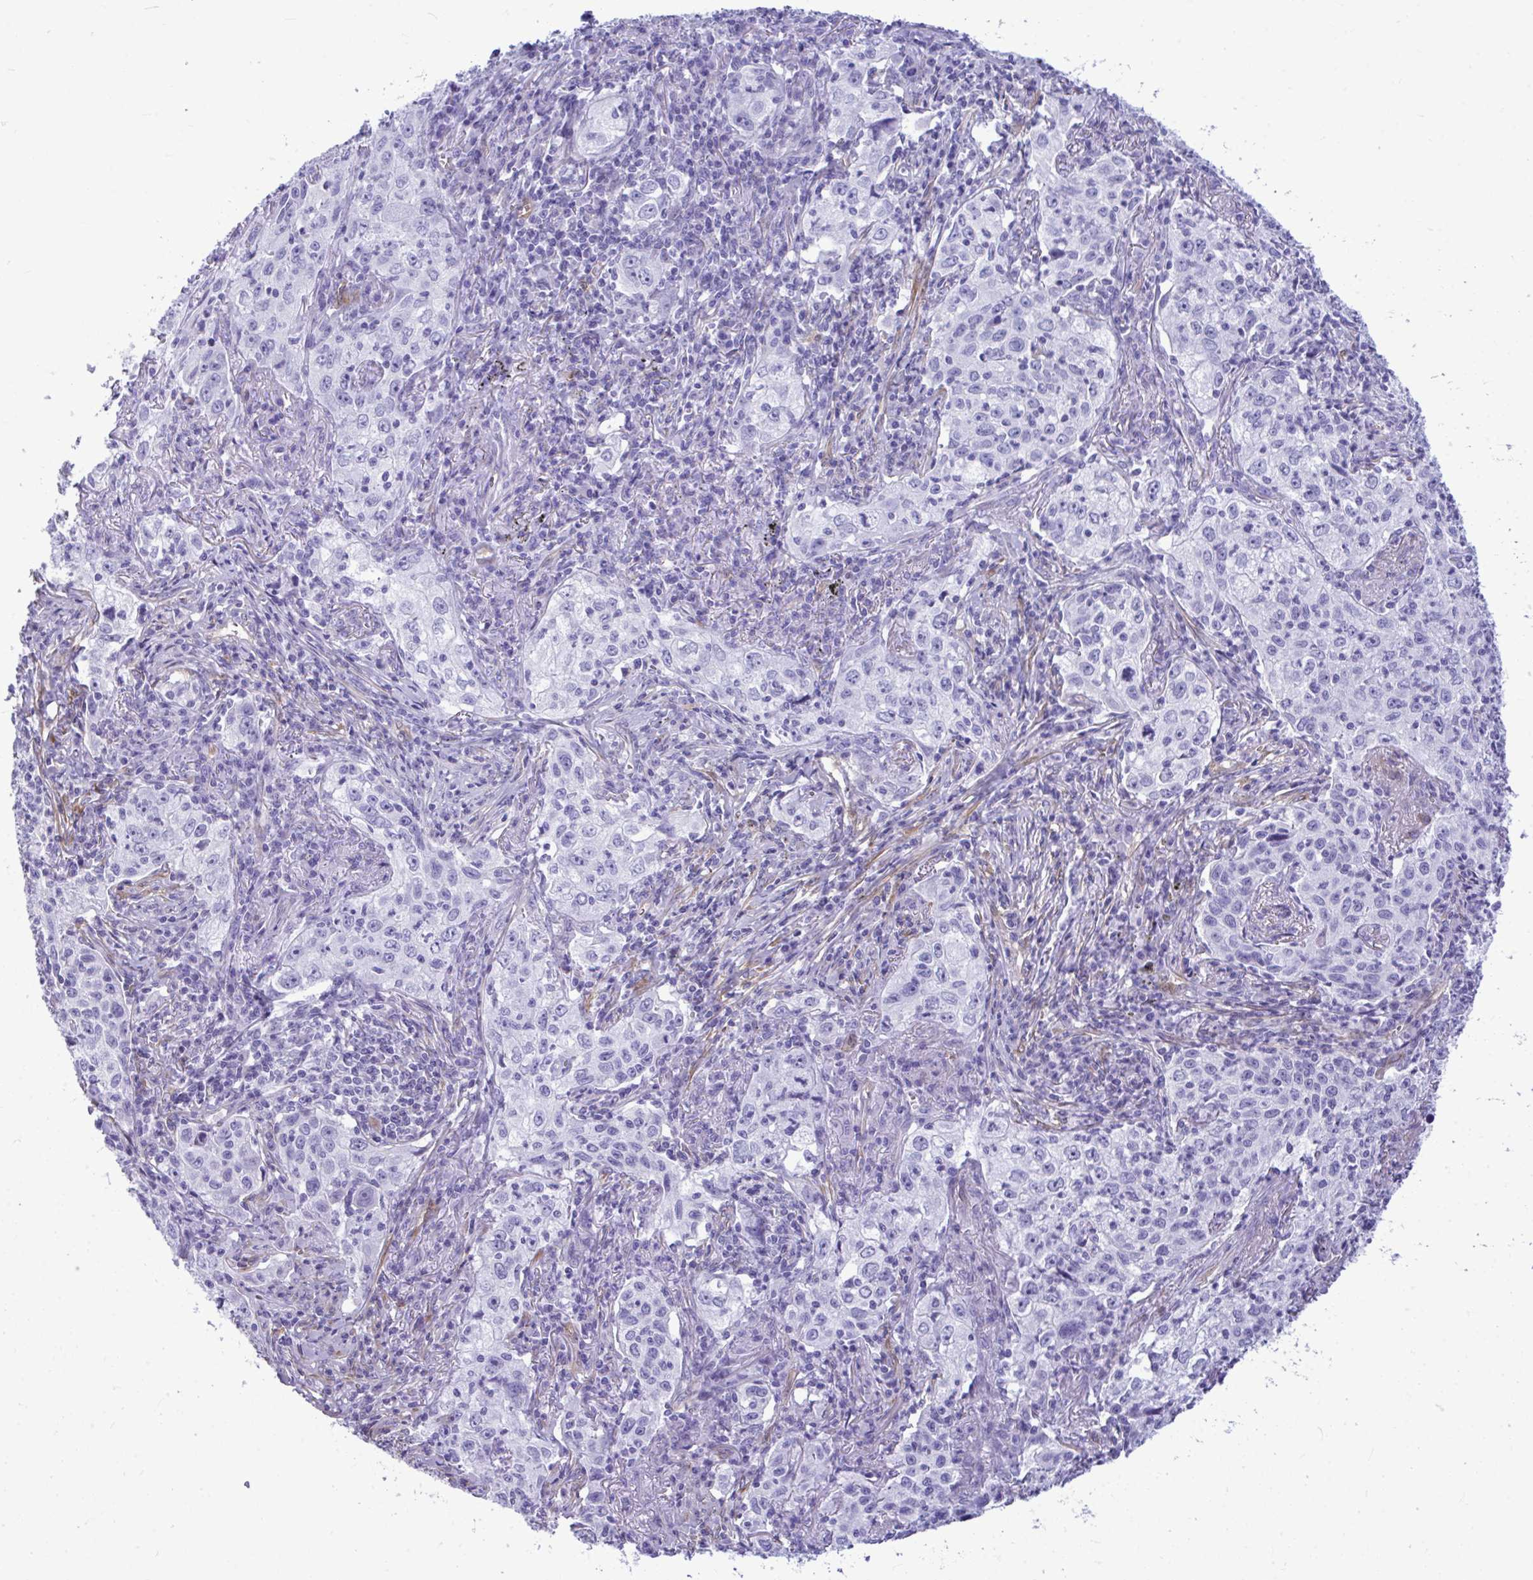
{"staining": {"intensity": "negative", "quantity": "none", "location": "none"}, "tissue": "lung cancer", "cell_type": "Tumor cells", "image_type": "cancer", "snomed": [{"axis": "morphology", "description": "Squamous cell carcinoma, NOS"}, {"axis": "topography", "description": "Lung"}], "caption": "An immunohistochemistry (IHC) micrograph of lung cancer is shown. There is no staining in tumor cells of lung cancer.", "gene": "LIMS2", "patient": {"sex": "male", "age": 71}}